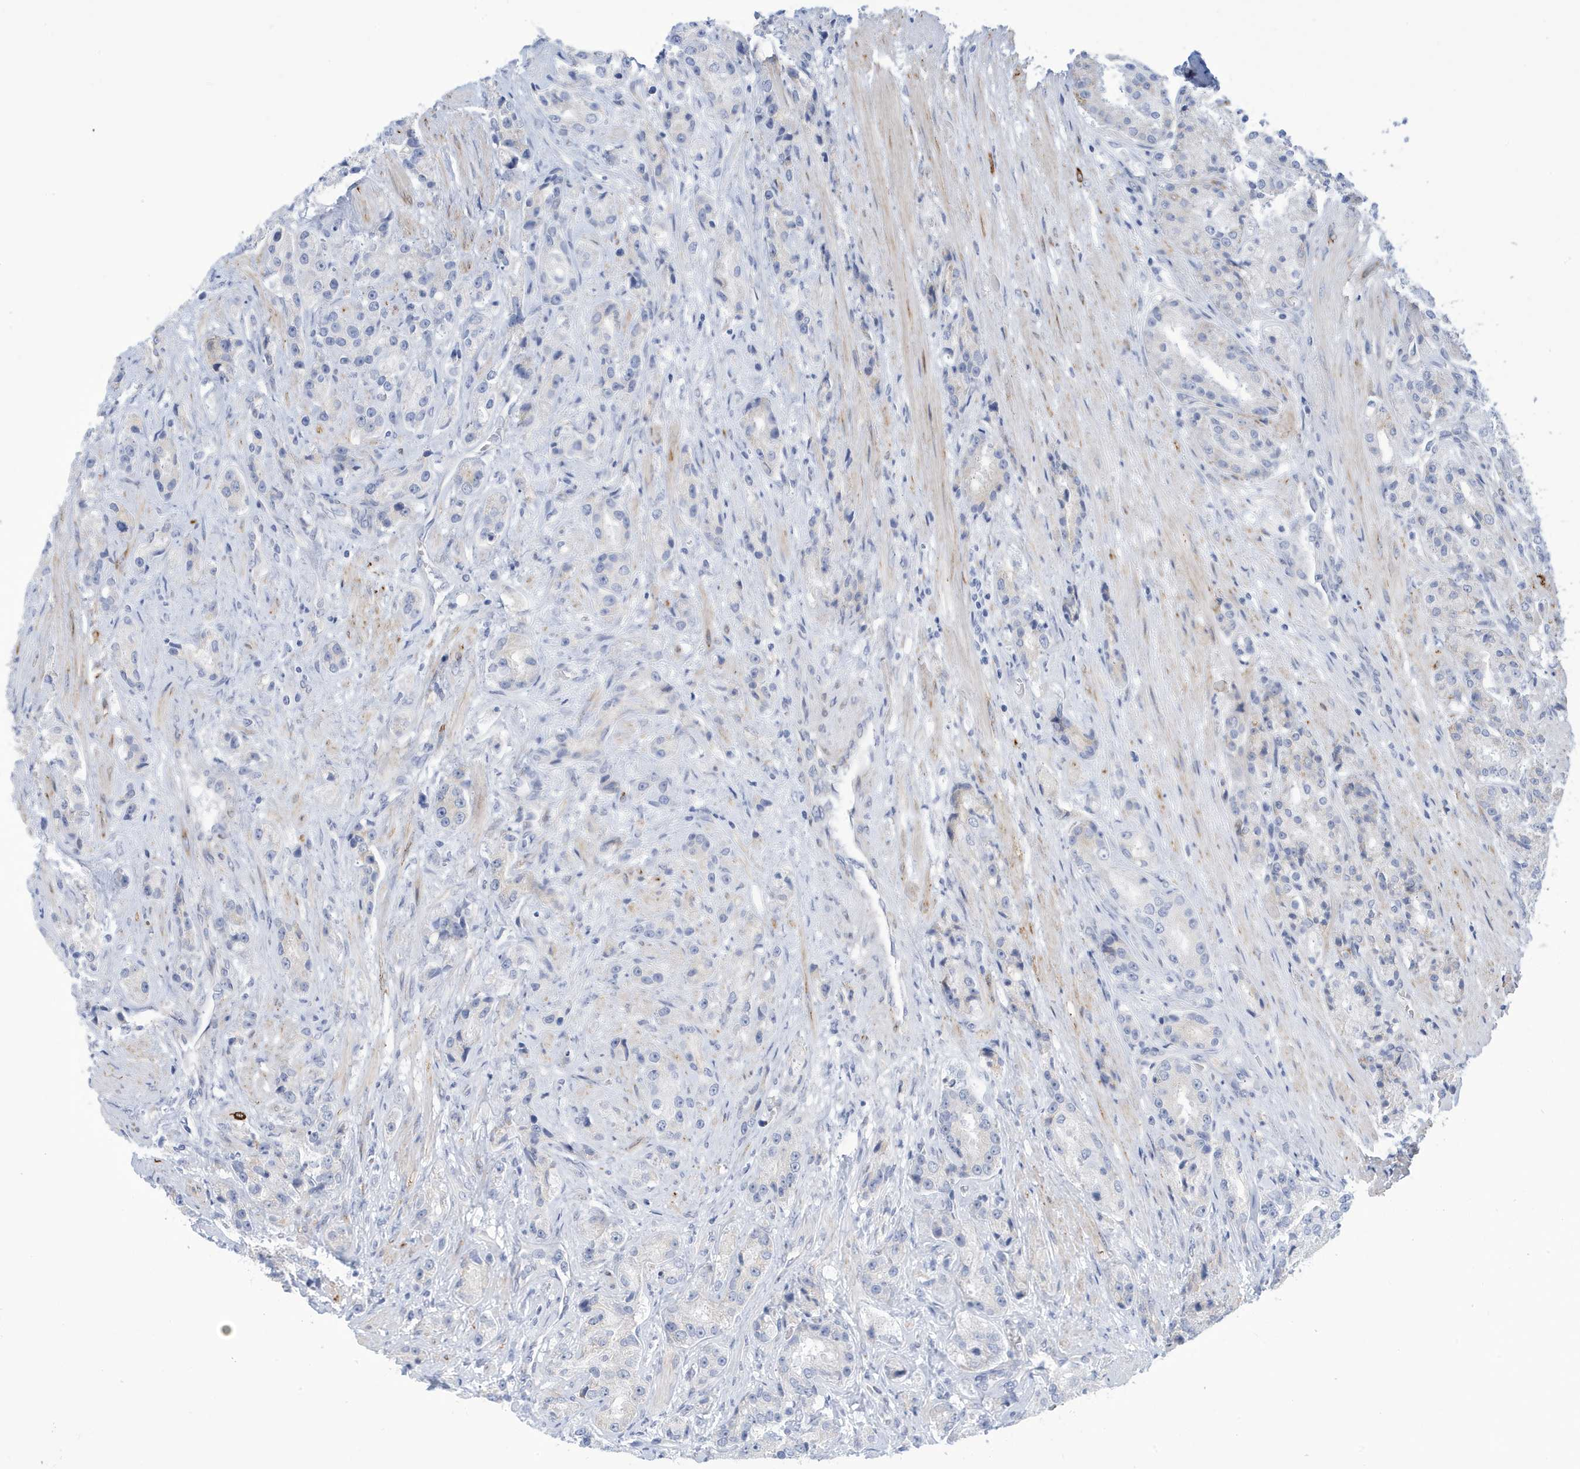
{"staining": {"intensity": "negative", "quantity": "none", "location": "none"}, "tissue": "prostate cancer", "cell_type": "Tumor cells", "image_type": "cancer", "snomed": [{"axis": "morphology", "description": "Adenocarcinoma, High grade"}, {"axis": "topography", "description": "Prostate"}], "caption": "Immunohistochemistry histopathology image of neoplastic tissue: human prostate cancer (high-grade adenocarcinoma) stained with DAB demonstrates no significant protein expression in tumor cells.", "gene": "SEMA3F", "patient": {"sex": "male", "age": 60}}